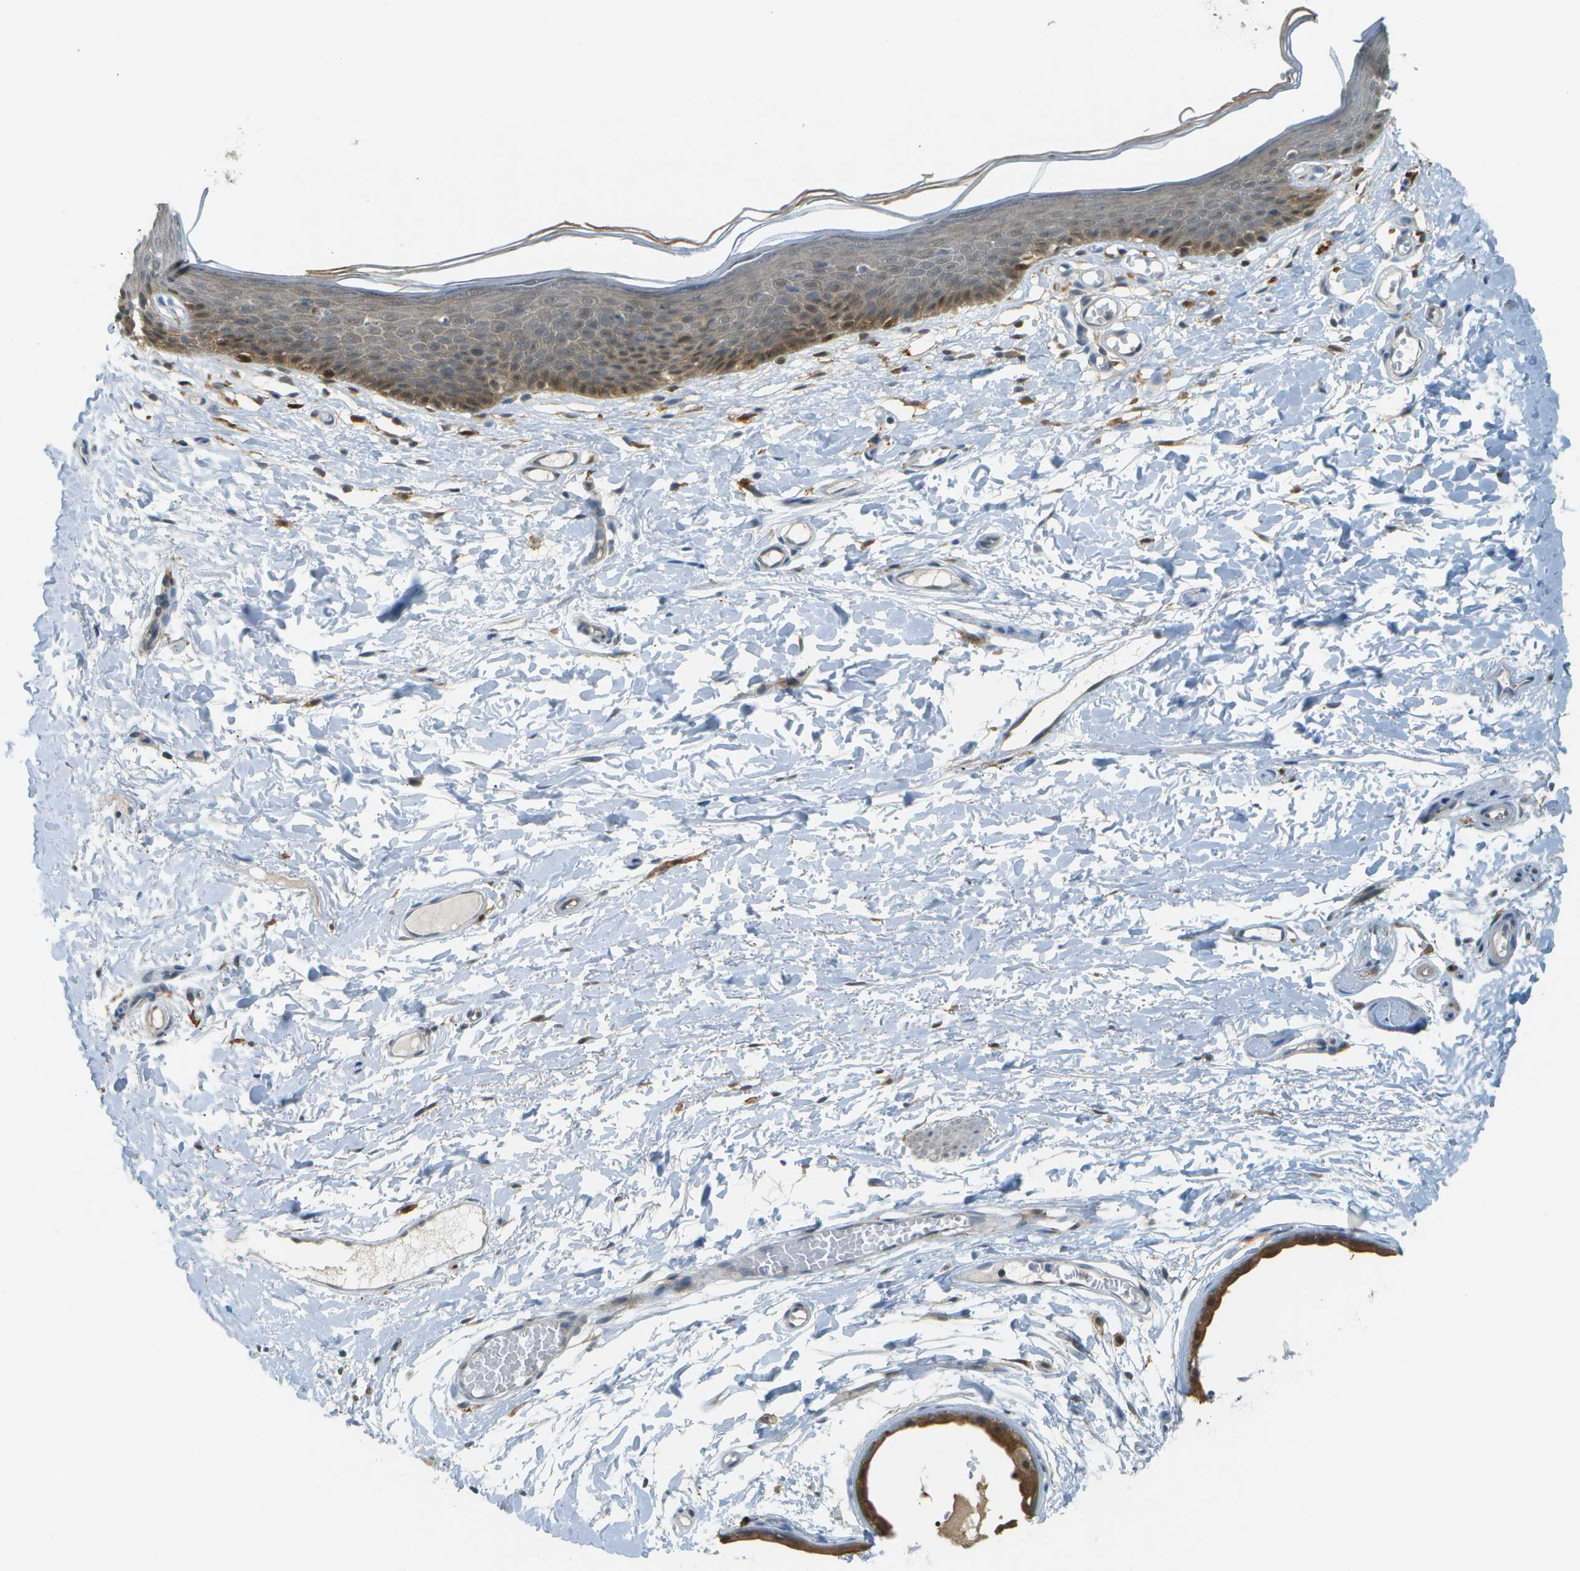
{"staining": {"intensity": "moderate", "quantity": "25%-75%", "location": "cytoplasmic/membranous"}, "tissue": "skin", "cell_type": "Epidermal cells", "image_type": "normal", "snomed": [{"axis": "morphology", "description": "Normal tissue, NOS"}, {"axis": "topography", "description": "Vulva"}], "caption": "A histopathology image showing moderate cytoplasmic/membranous staining in about 25%-75% of epidermal cells in benign skin, as visualized by brown immunohistochemical staining.", "gene": "CDH23", "patient": {"sex": "female", "age": 54}}